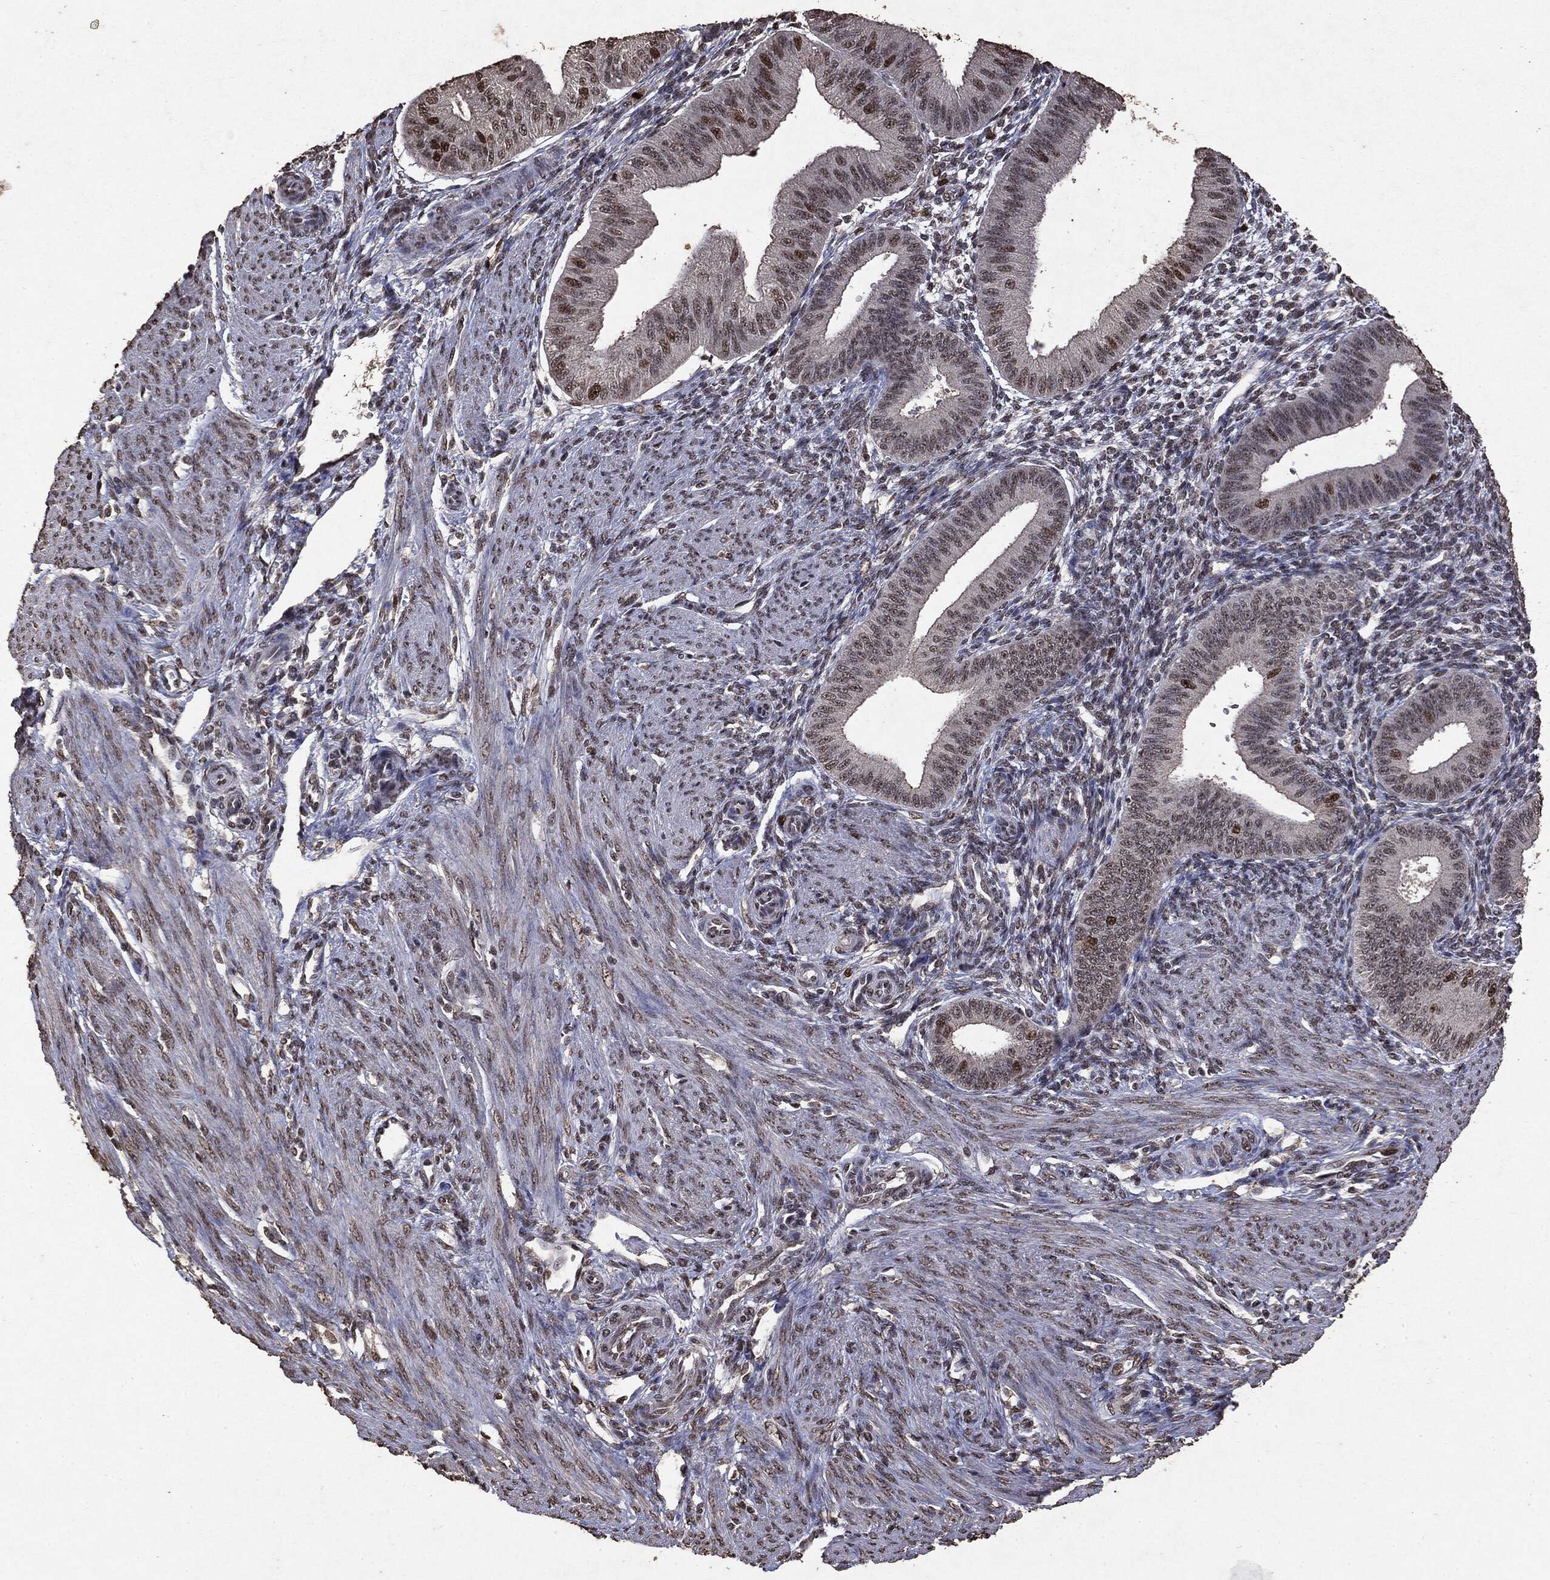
{"staining": {"intensity": "strong", "quantity": "<25%", "location": "nuclear"}, "tissue": "endometrium", "cell_type": "Cells in endometrial stroma", "image_type": "normal", "snomed": [{"axis": "morphology", "description": "Normal tissue, NOS"}, {"axis": "topography", "description": "Endometrium"}], "caption": "A photomicrograph showing strong nuclear expression in about <25% of cells in endometrial stroma in benign endometrium, as visualized by brown immunohistochemical staining.", "gene": "RAD18", "patient": {"sex": "female", "age": 39}}